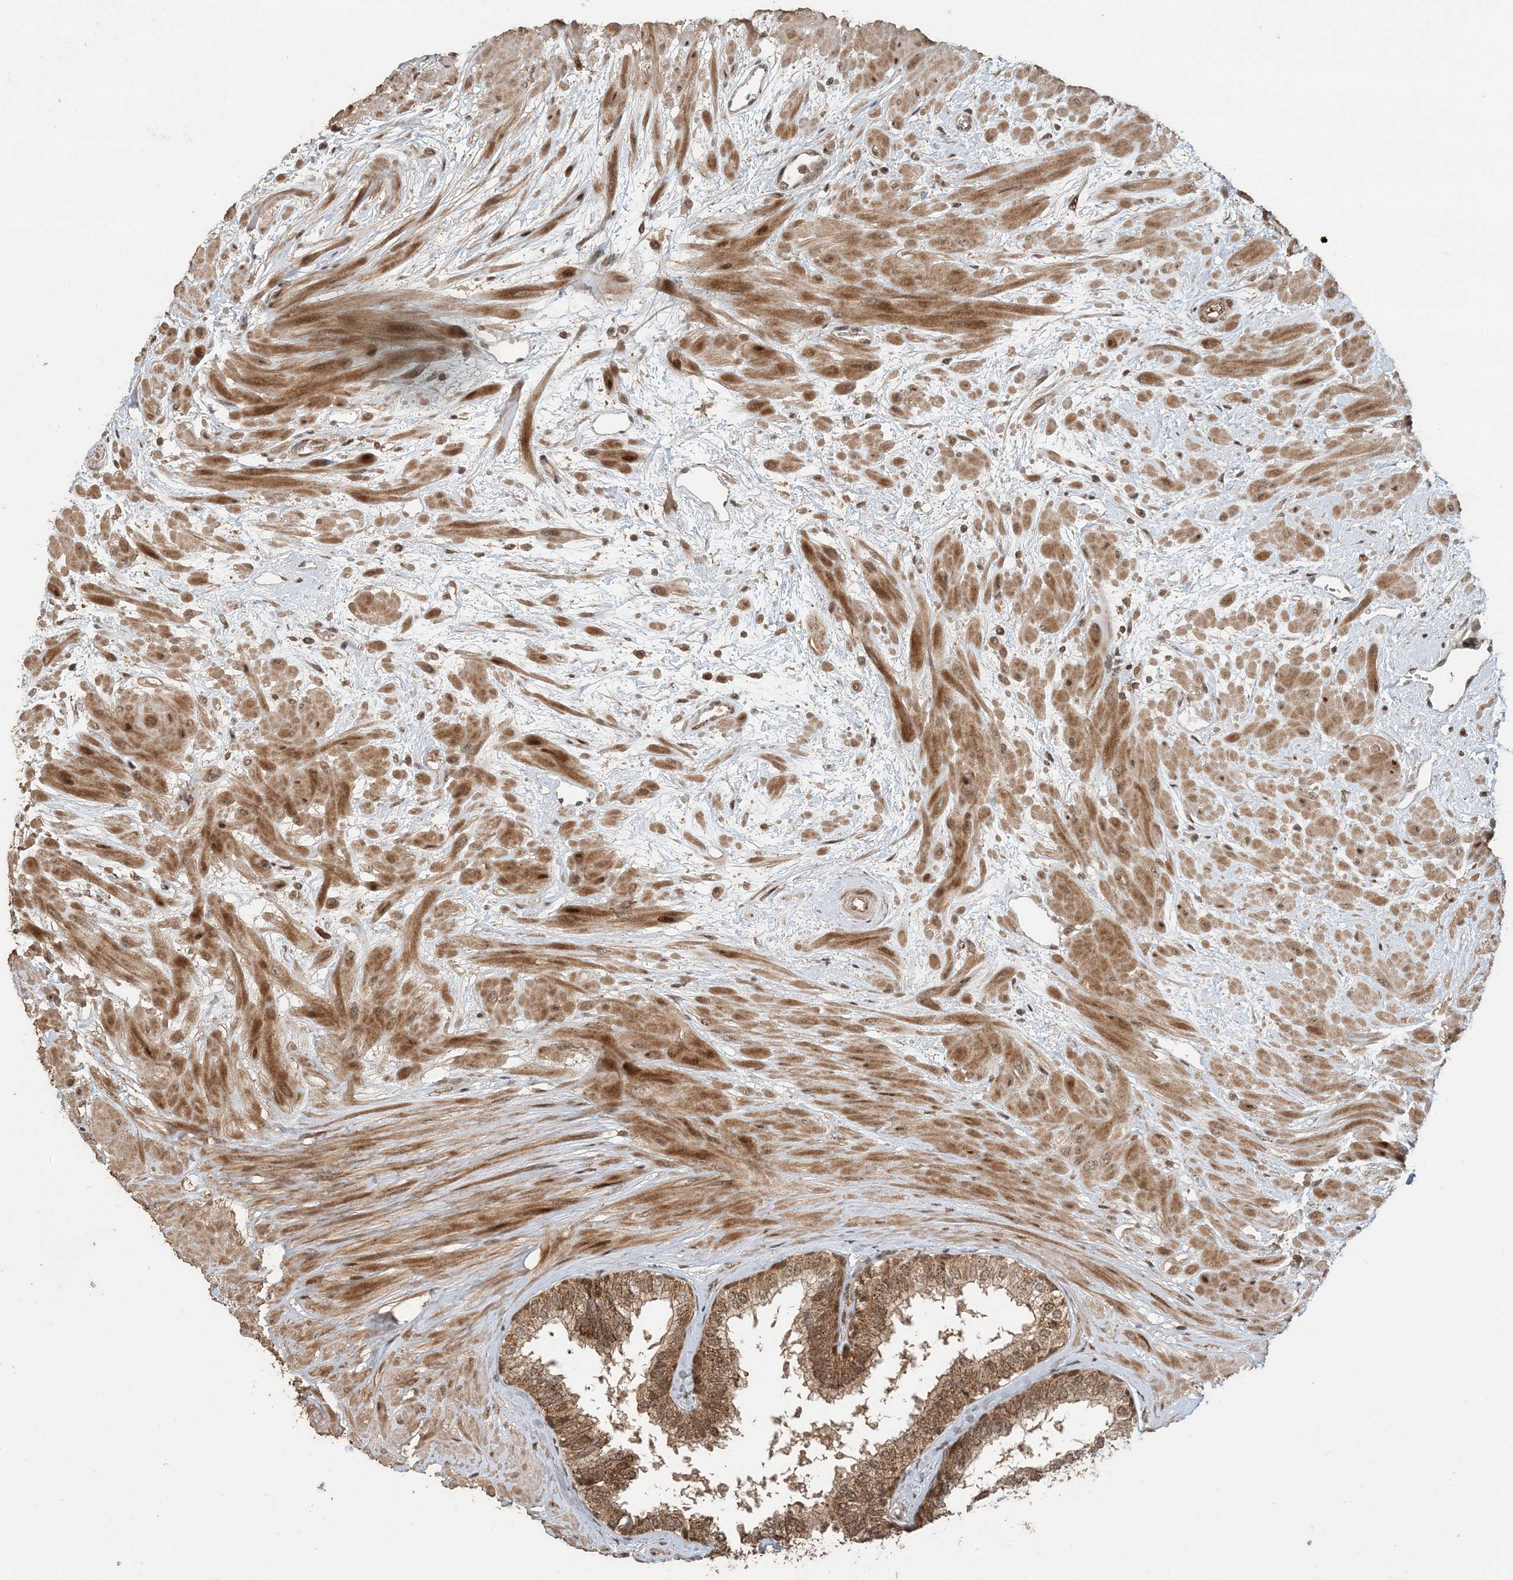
{"staining": {"intensity": "moderate", "quantity": ">75%", "location": "cytoplasmic/membranous,nuclear"}, "tissue": "prostate", "cell_type": "Glandular cells", "image_type": "normal", "snomed": [{"axis": "morphology", "description": "Normal tissue, NOS"}, {"axis": "topography", "description": "Prostate"}], "caption": "There is medium levels of moderate cytoplasmic/membranous,nuclear expression in glandular cells of normal prostate, as demonstrated by immunohistochemical staining (brown color).", "gene": "ATP13A2", "patient": {"sex": "male", "age": 48}}